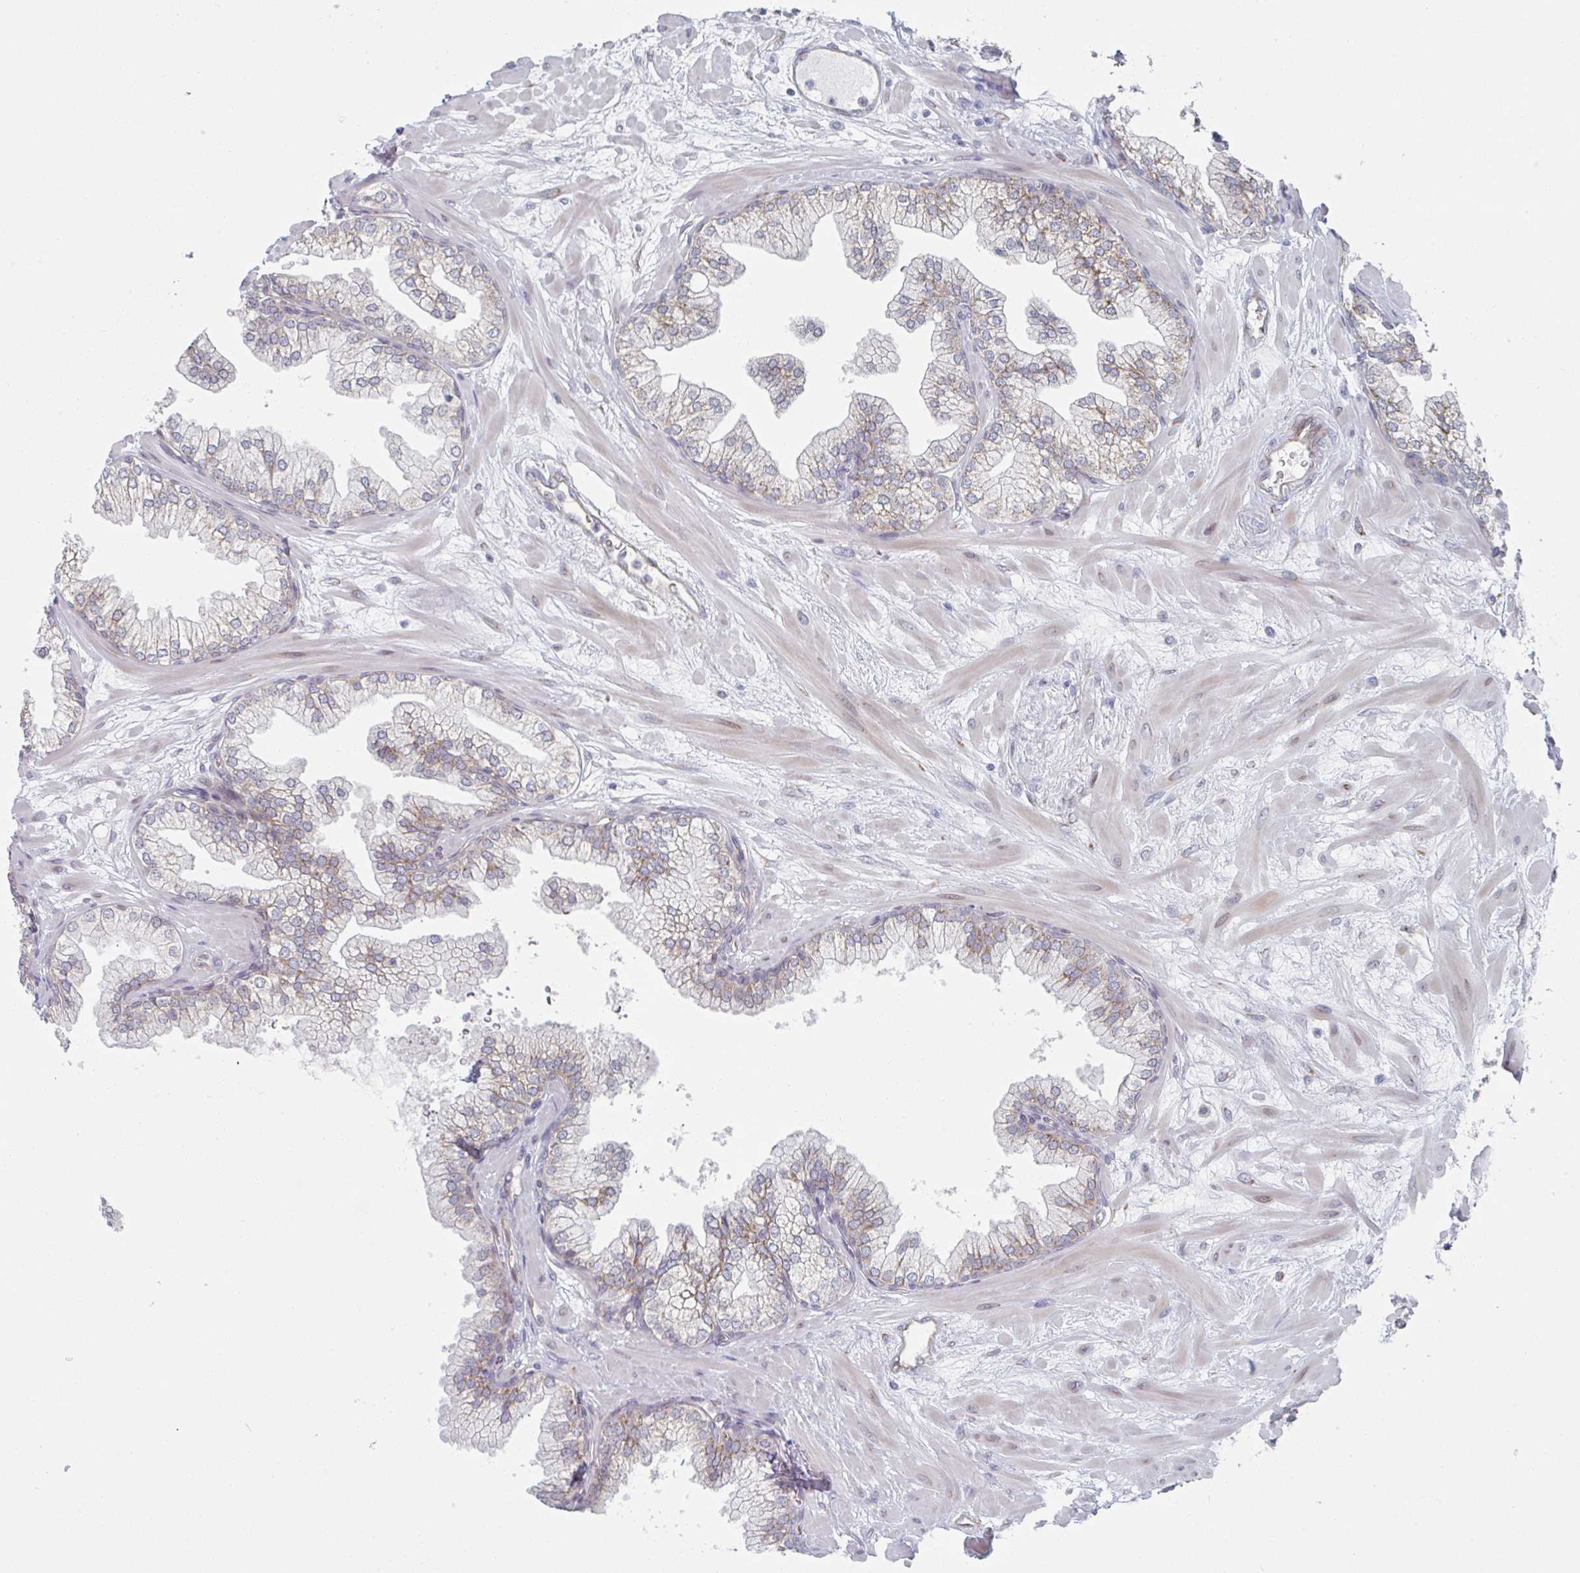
{"staining": {"intensity": "negative", "quantity": "none", "location": "none"}, "tissue": "prostate", "cell_type": "Glandular cells", "image_type": "normal", "snomed": [{"axis": "morphology", "description": "Normal tissue, NOS"}, {"axis": "topography", "description": "Prostate"}, {"axis": "topography", "description": "Peripheral nerve tissue"}], "caption": "This is an immunohistochemistry micrograph of normal prostate. There is no expression in glandular cells.", "gene": "TRAPPC10", "patient": {"sex": "male", "age": 61}}